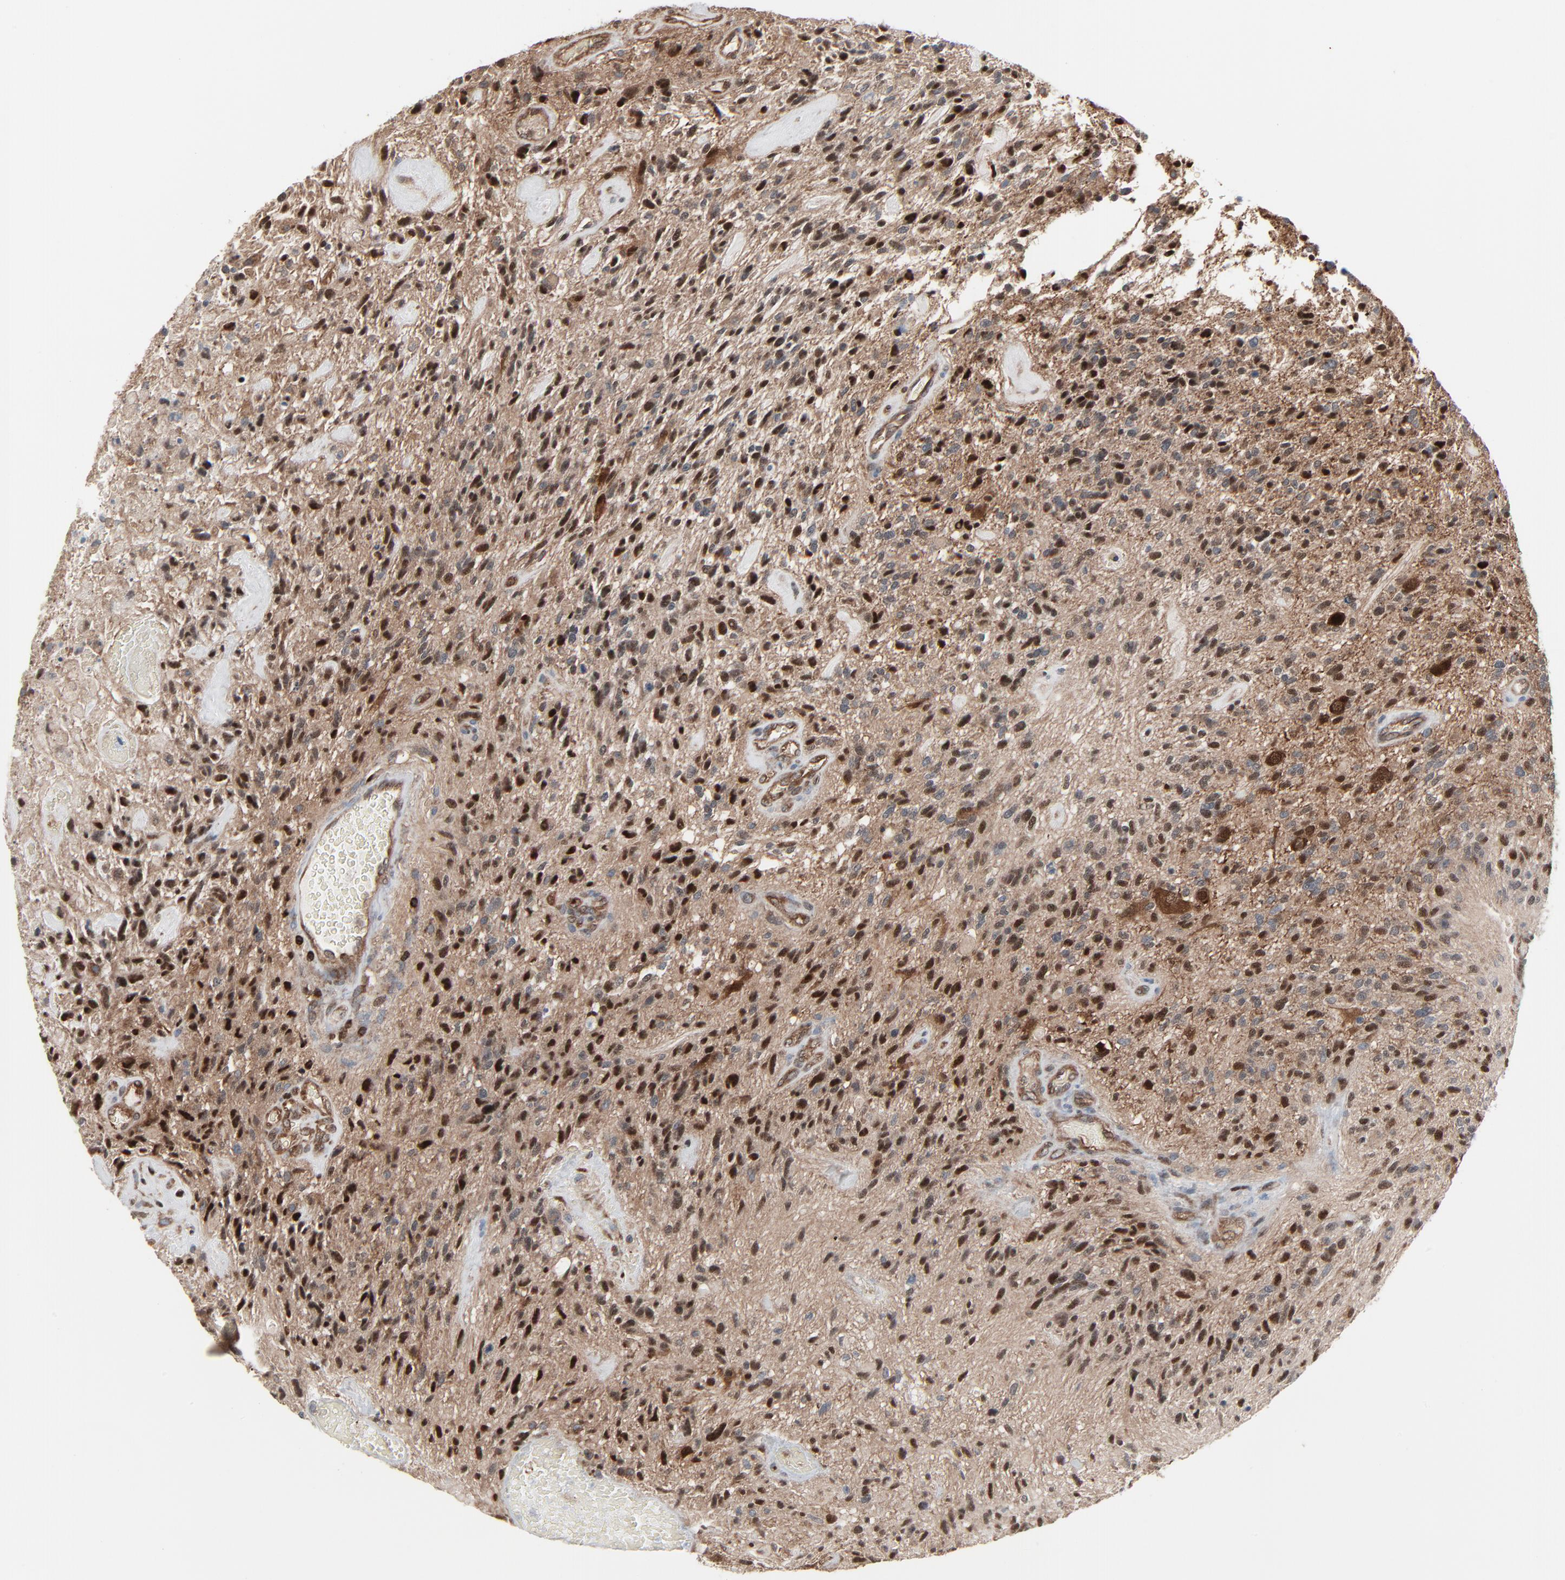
{"staining": {"intensity": "moderate", "quantity": "25%-75%", "location": "nuclear"}, "tissue": "glioma", "cell_type": "Tumor cells", "image_type": "cancer", "snomed": [{"axis": "morphology", "description": "Normal tissue, NOS"}, {"axis": "morphology", "description": "Glioma, malignant, High grade"}, {"axis": "topography", "description": "Cerebral cortex"}], "caption": "The micrograph displays staining of malignant high-grade glioma, revealing moderate nuclear protein positivity (brown color) within tumor cells.", "gene": "OPTN", "patient": {"sex": "male", "age": 75}}